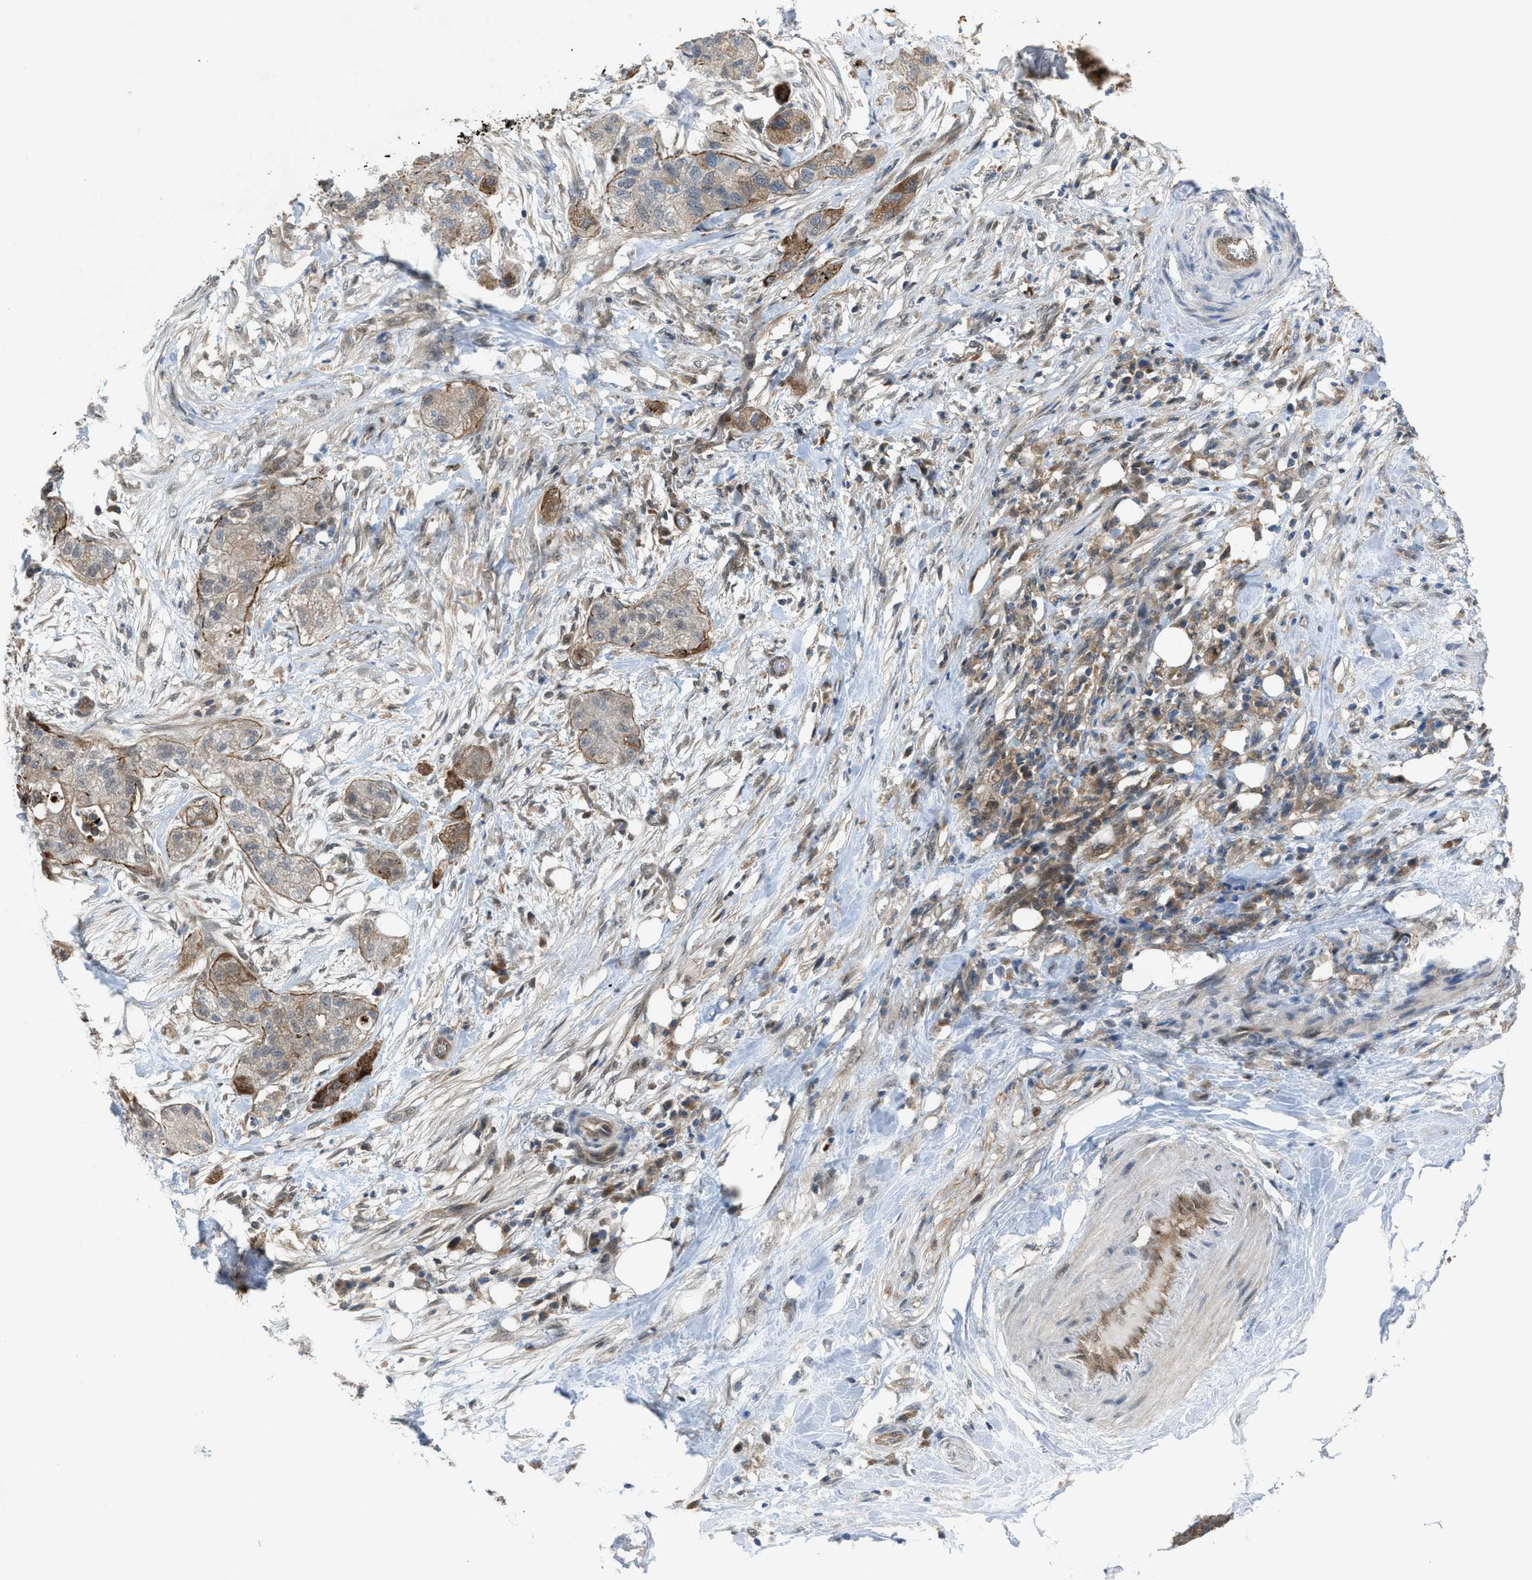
{"staining": {"intensity": "weak", "quantity": ">75%", "location": "cytoplasmic/membranous"}, "tissue": "pancreatic cancer", "cell_type": "Tumor cells", "image_type": "cancer", "snomed": [{"axis": "morphology", "description": "Adenocarcinoma, NOS"}, {"axis": "topography", "description": "Pancreas"}], "caption": "Brown immunohistochemical staining in adenocarcinoma (pancreatic) displays weak cytoplasmic/membranous staining in about >75% of tumor cells. (Brightfield microscopy of DAB IHC at high magnification).", "gene": "PLAA", "patient": {"sex": "female", "age": 78}}